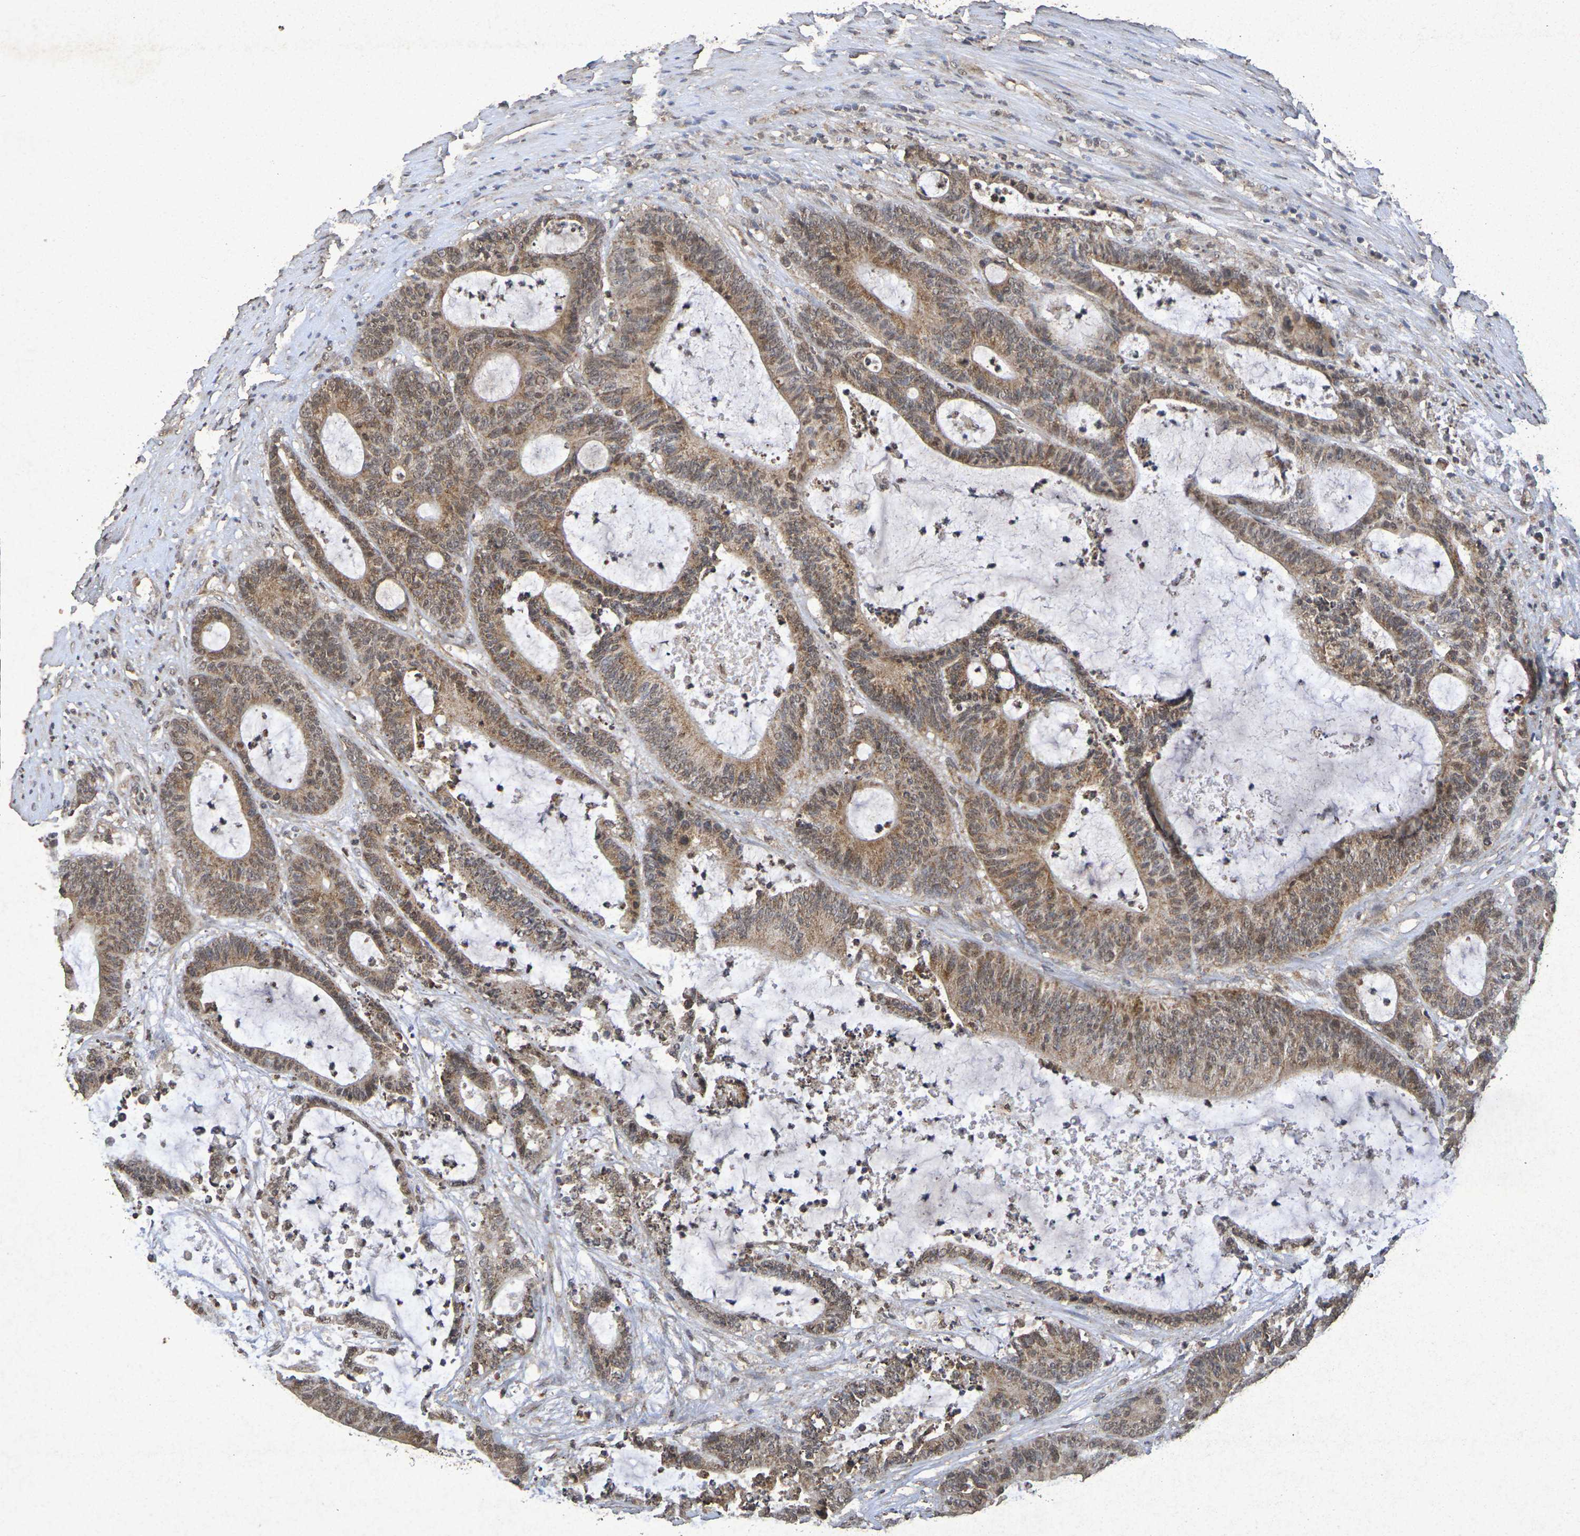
{"staining": {"intensity": "moderate", "quantity": ">75%", "location": "cytoplasmic/membranous"}, "tissue": "colorectal cancer", "cell_type": "Tumor cells", "image_type": "cancer", "snomed": [{"axis": "morphology", "description": "Adenocarcinoma, NOS"}, {"axis": "topography", "description": "Colon"}], "caption": "Human colorectal adenocarcinoma stained with a protein marker demonstrates moderate staining in tumor cells.", "gene": "GUCY1A2", "patient": {"sex": "female", "age": 84}}